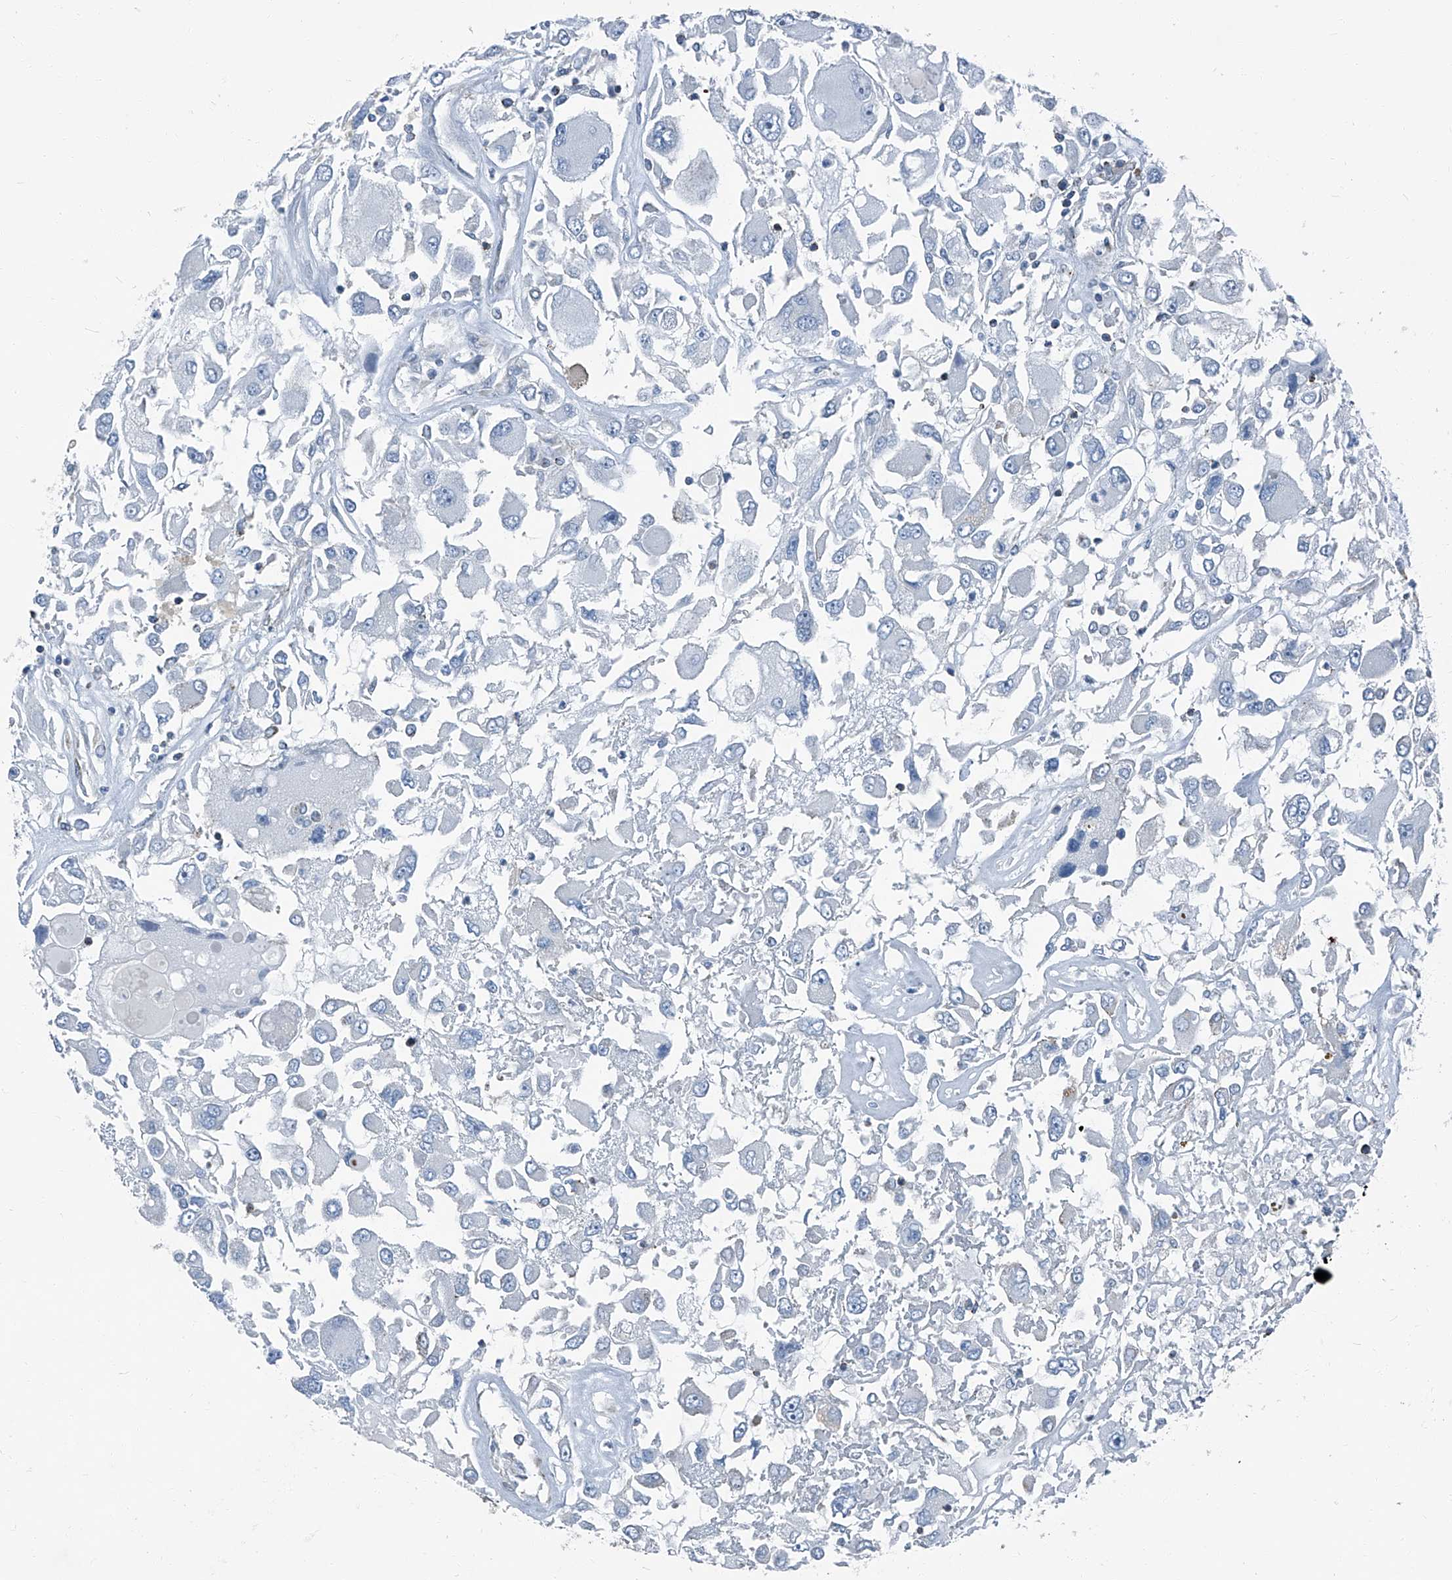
{"staining": {"intensity": "negative", "quantity": "none", "location": "none"}, "tissue": "renal cancer", "cell_type": "Tumor cells", "image_type": "cancer", "snomed": [{"axis": "morphology", "description": "Adenocarcinoma, NOS"}, {"axis": "topography", "description": "Kidney"}], "caption": "Tumor cells show no significant protein expression in renal adenocarcinoma.", "gene": "SEPTIN7", "patient": {"sex": "female", "age": 52}}